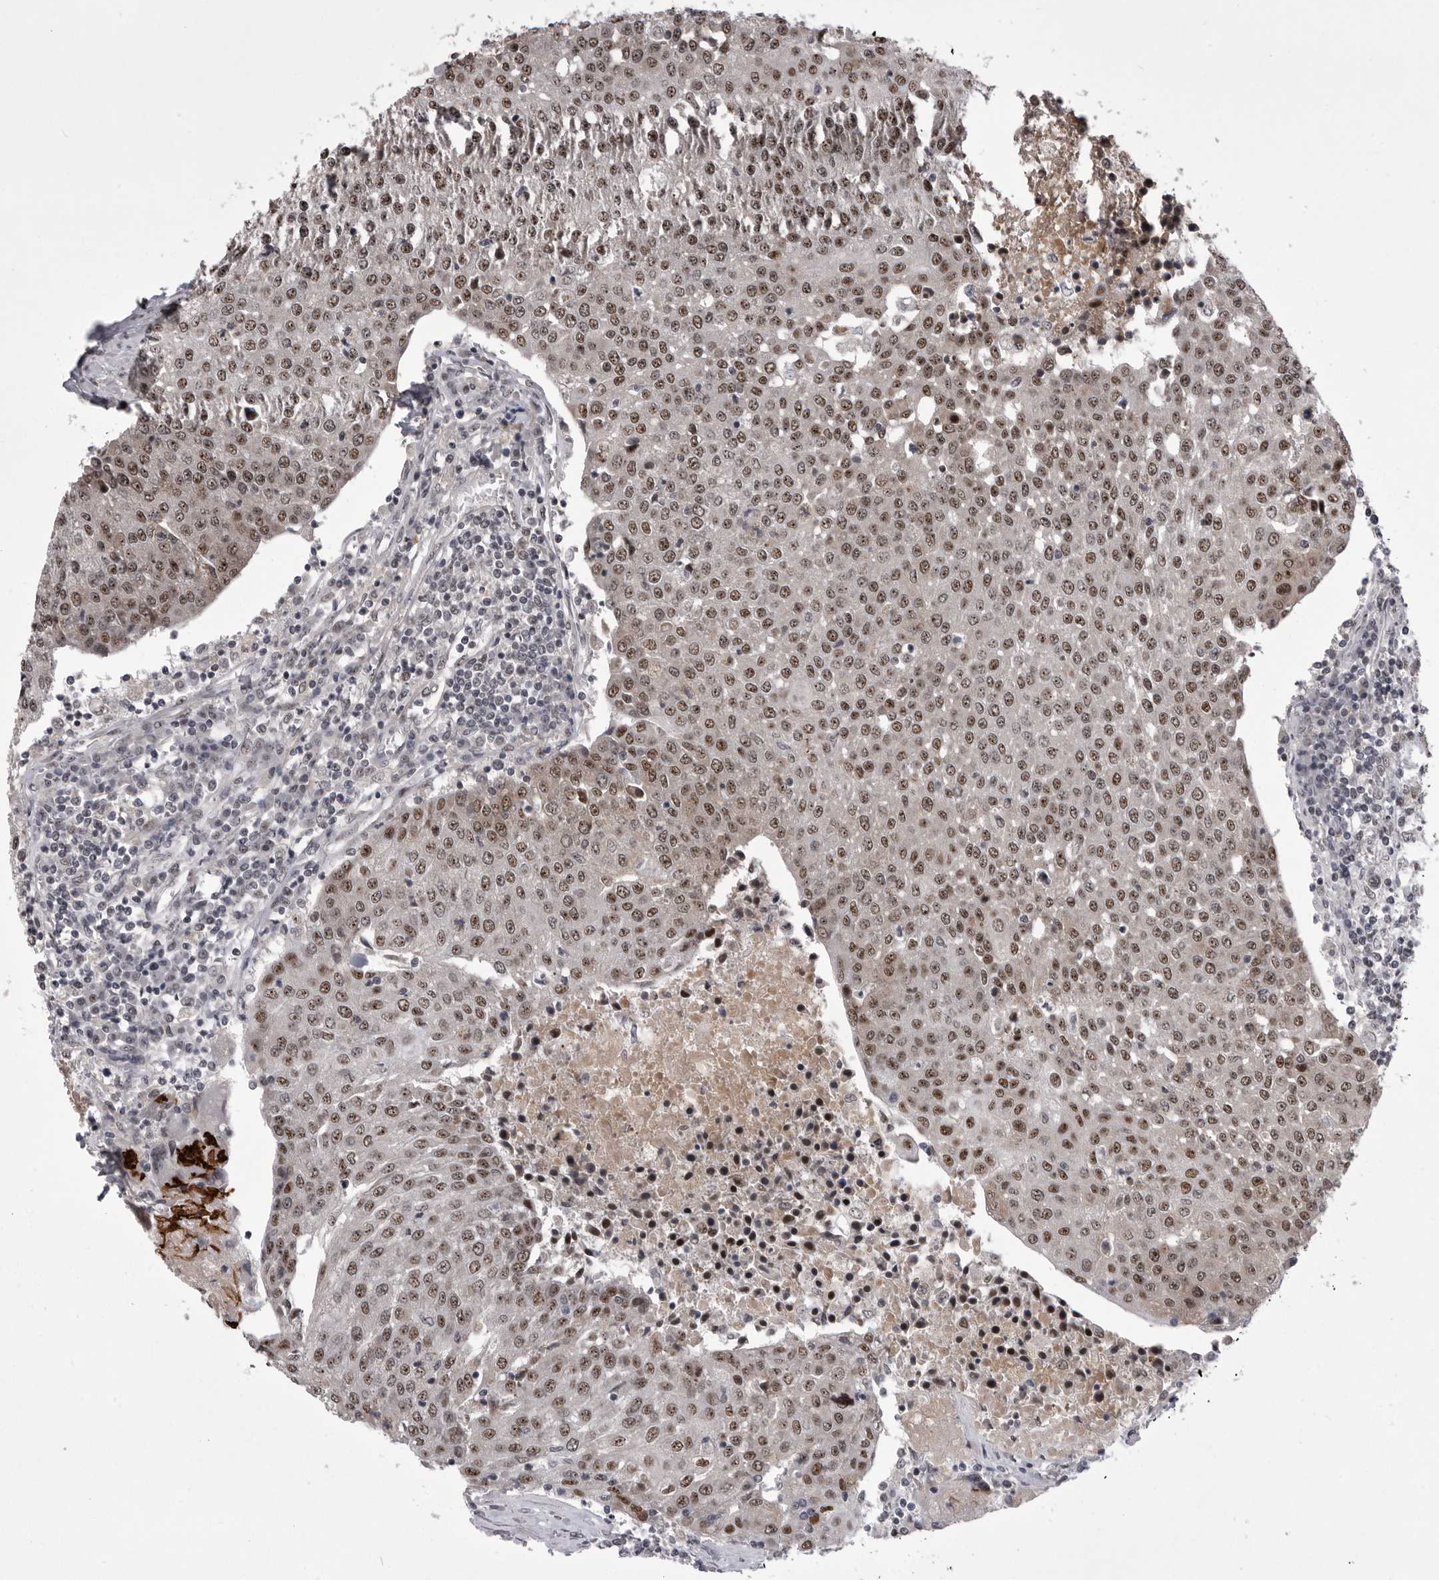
{"staining": {"intensity": "moderate", "quantity": ">75%", "location": "nuclear"}, "tissue": "urothelial cancer", "cell_type": "Tumor cells", "image_type": "cancer", "snomed": [{"axis": "morphology", "description": "Urothelial carcinoma, High grade"}, {"axis": "topography", "description": "Urinary bladder"}], "caption": "Brown immunohistochemical staining in urothelial cancer shows moderate nuclear expression in about >75% of tumor cells.", "gene": "PRPF3", "patient": {"sex": "female", "age": 85}}